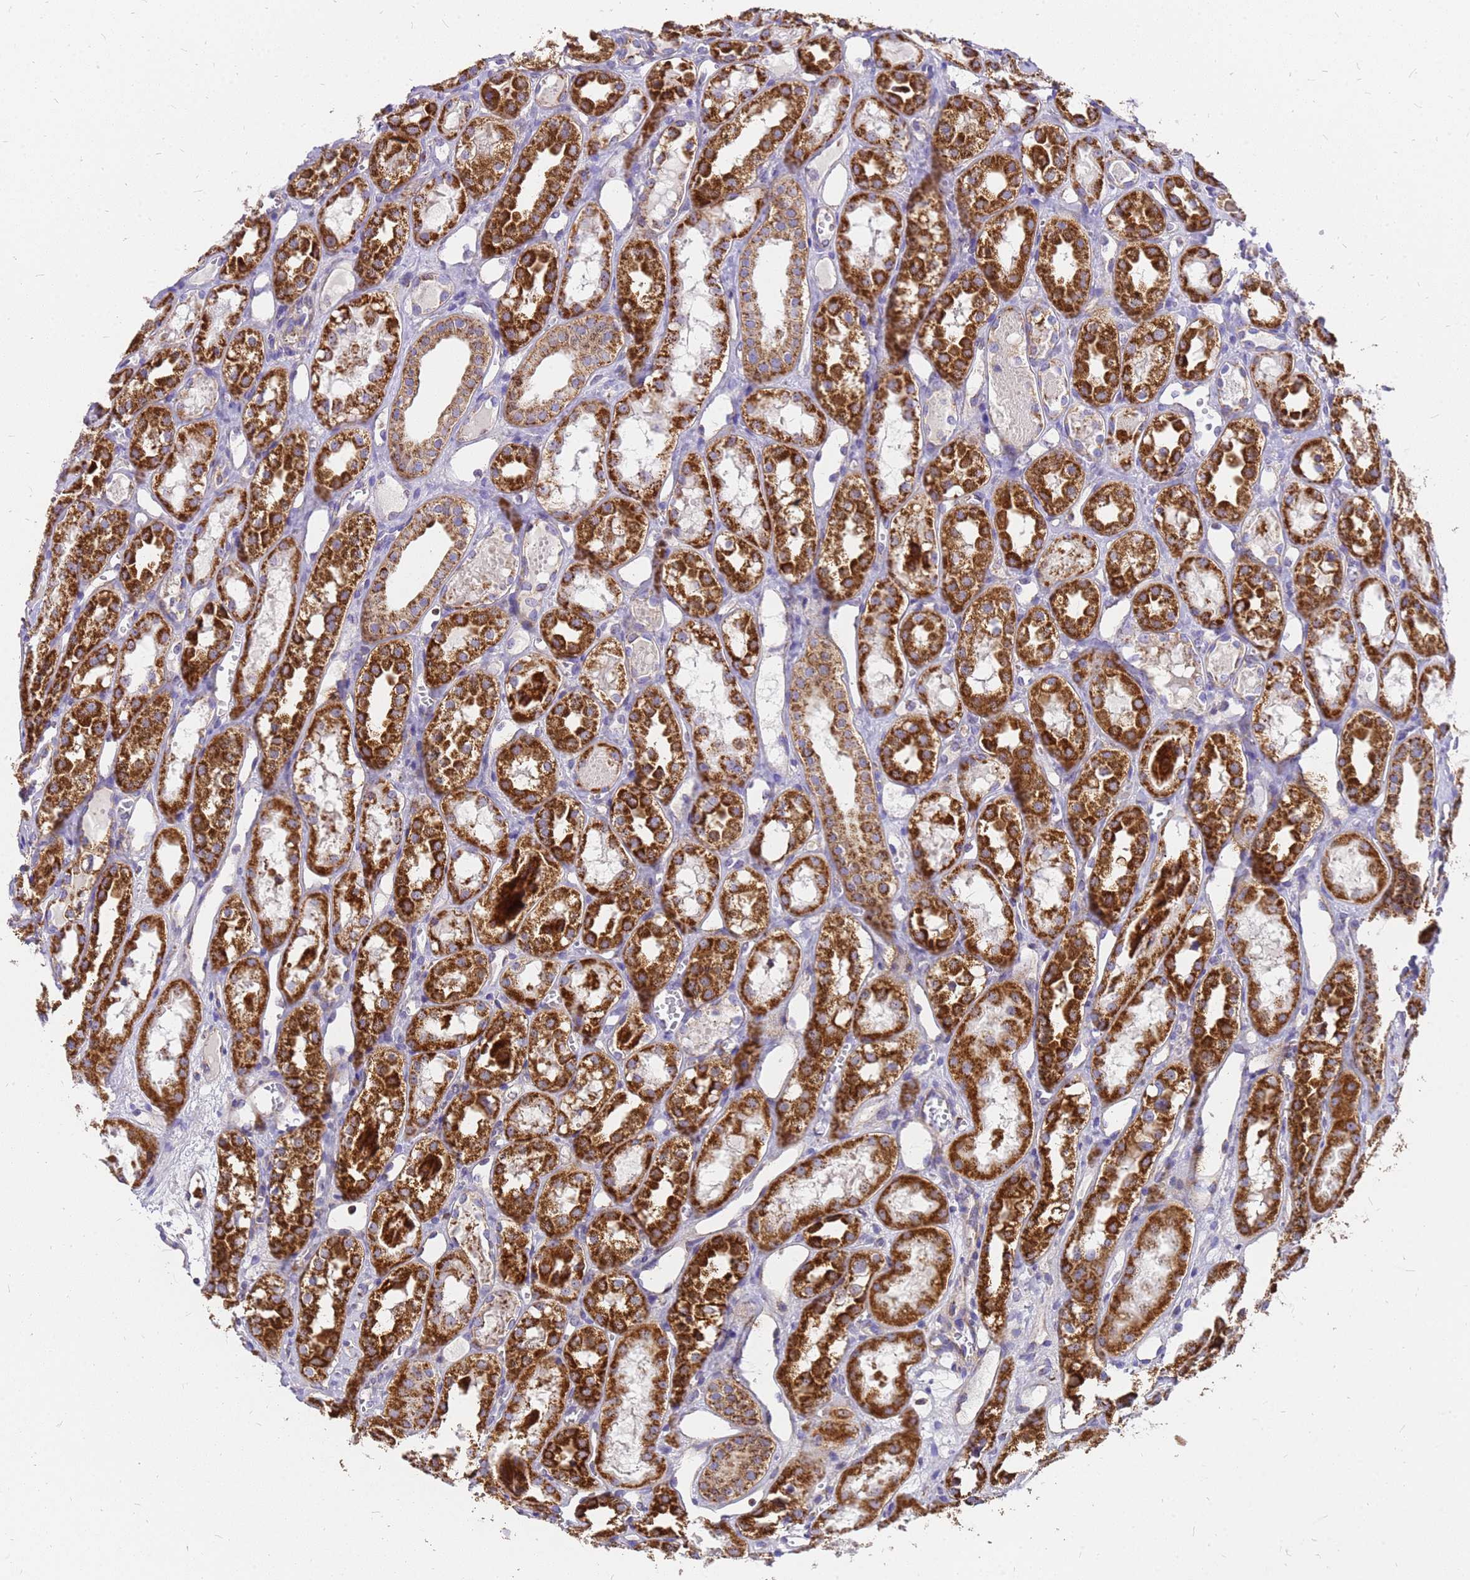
{"staining": {"intensity": "weak", "quantity": "25%-75%", "location": "cytoplasmic/membranous"}, "tissue": "kidney", "cell_type": "Cells in glomeruli", "image_type": "normal", "snomed": [{"axis": "morphology", "description": "Normal tissue, NOS"}, {"axis": "topography", "description": "Kidney"}], "caption": "A histopathology image showing weak cytoplasmic/membranous expression in approximately 25%-75% of cells in glomeruli in normal kidney, as visualized by brown immunohistochemical staining.", "gene": "MRPS26", "patient": {"sex": "male", "age": 16}}